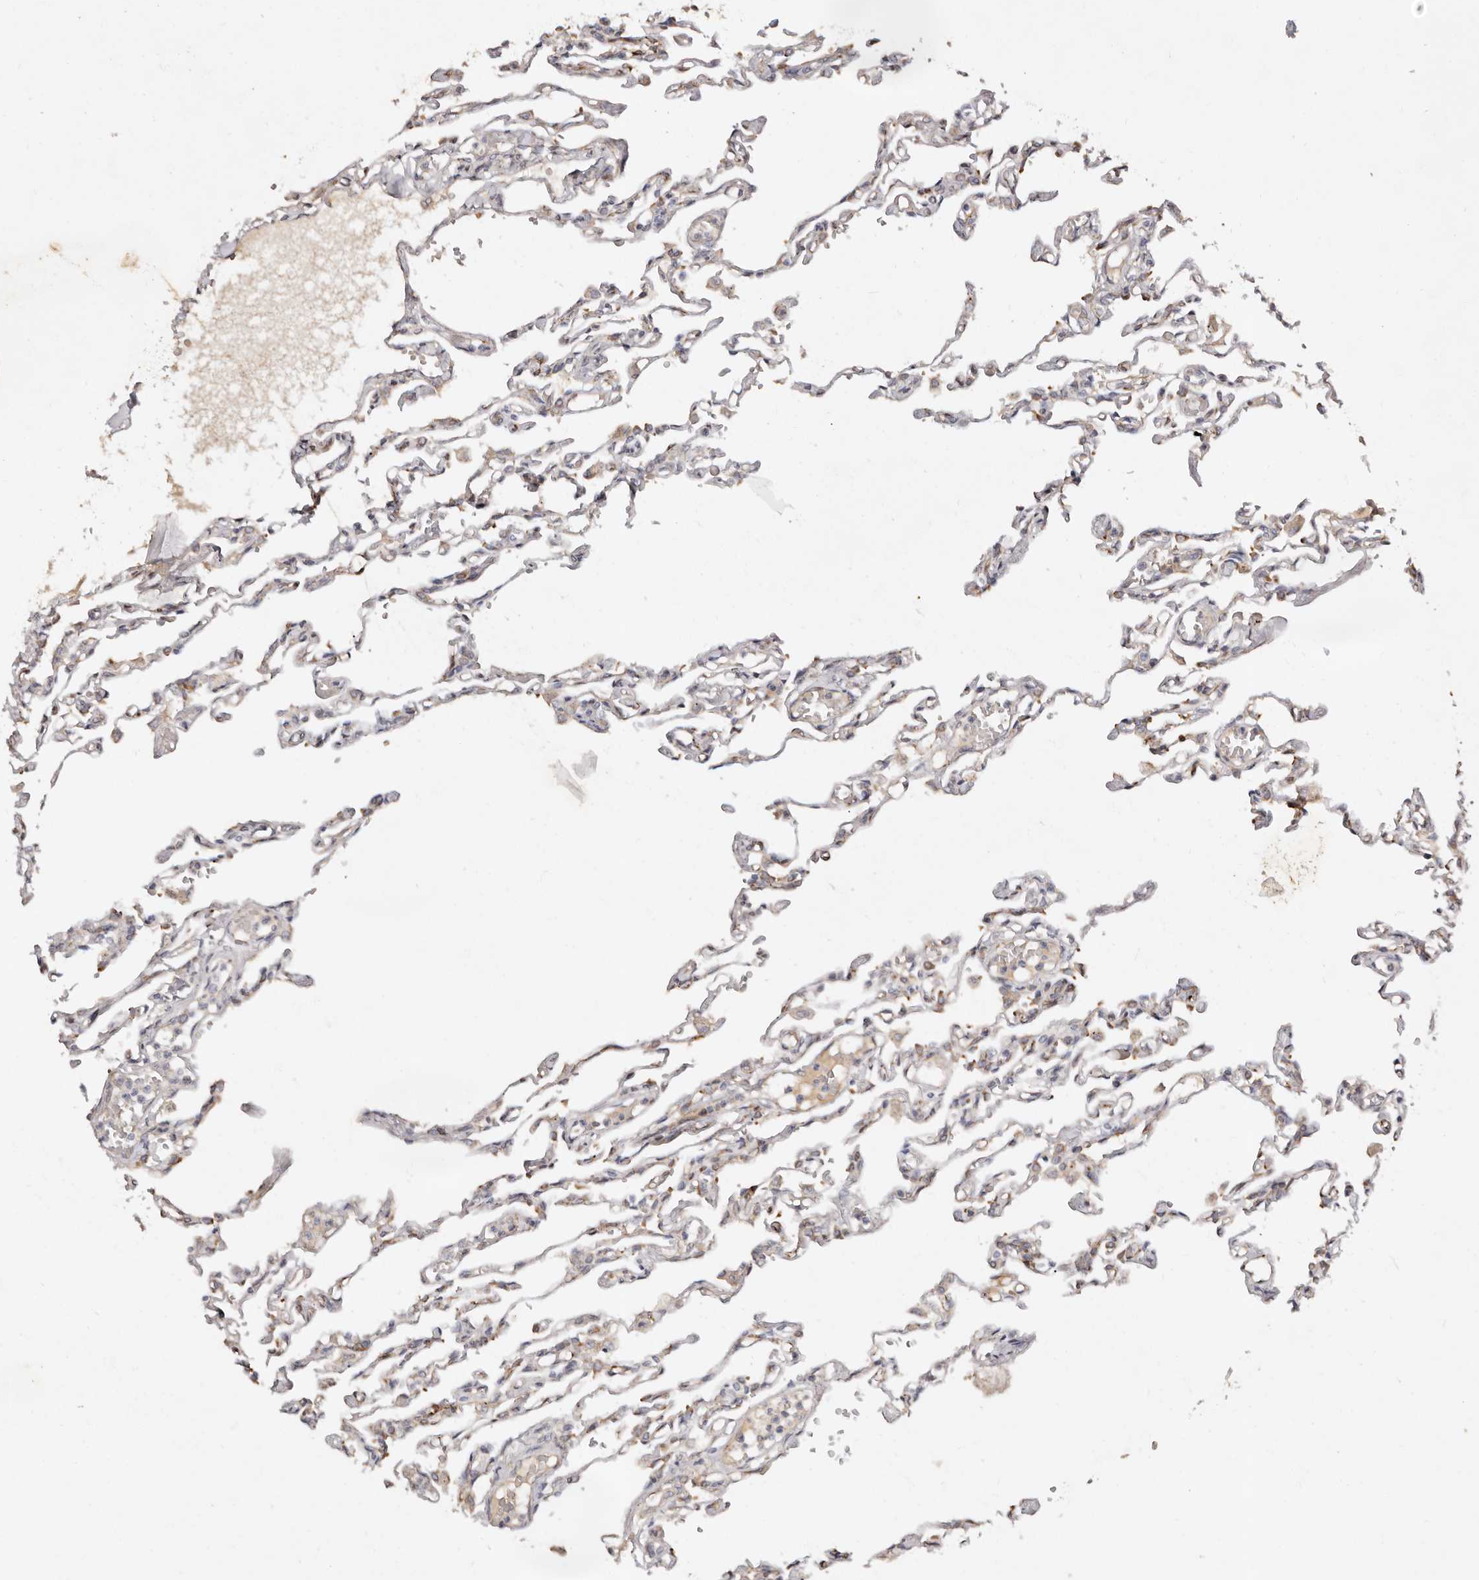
{"staining": {"intensity": "weak", "quantity": "<25%", "location": "cytoplasmic/membranous"}, "tissue": "lung", "cell_type": "Alveolar cells", "image_type": "normal", "snomed": [{"axis": "morphology", "description": "Normal tissue, NOS"}, {"axis": "topography", "description": "Lung"}], "caption": "Lung was stained to show a protein in brown. There is no significant staining in alveolar cells.", "gene": "SERPINH1", "patient": {"sex": "male", "age": 21}}